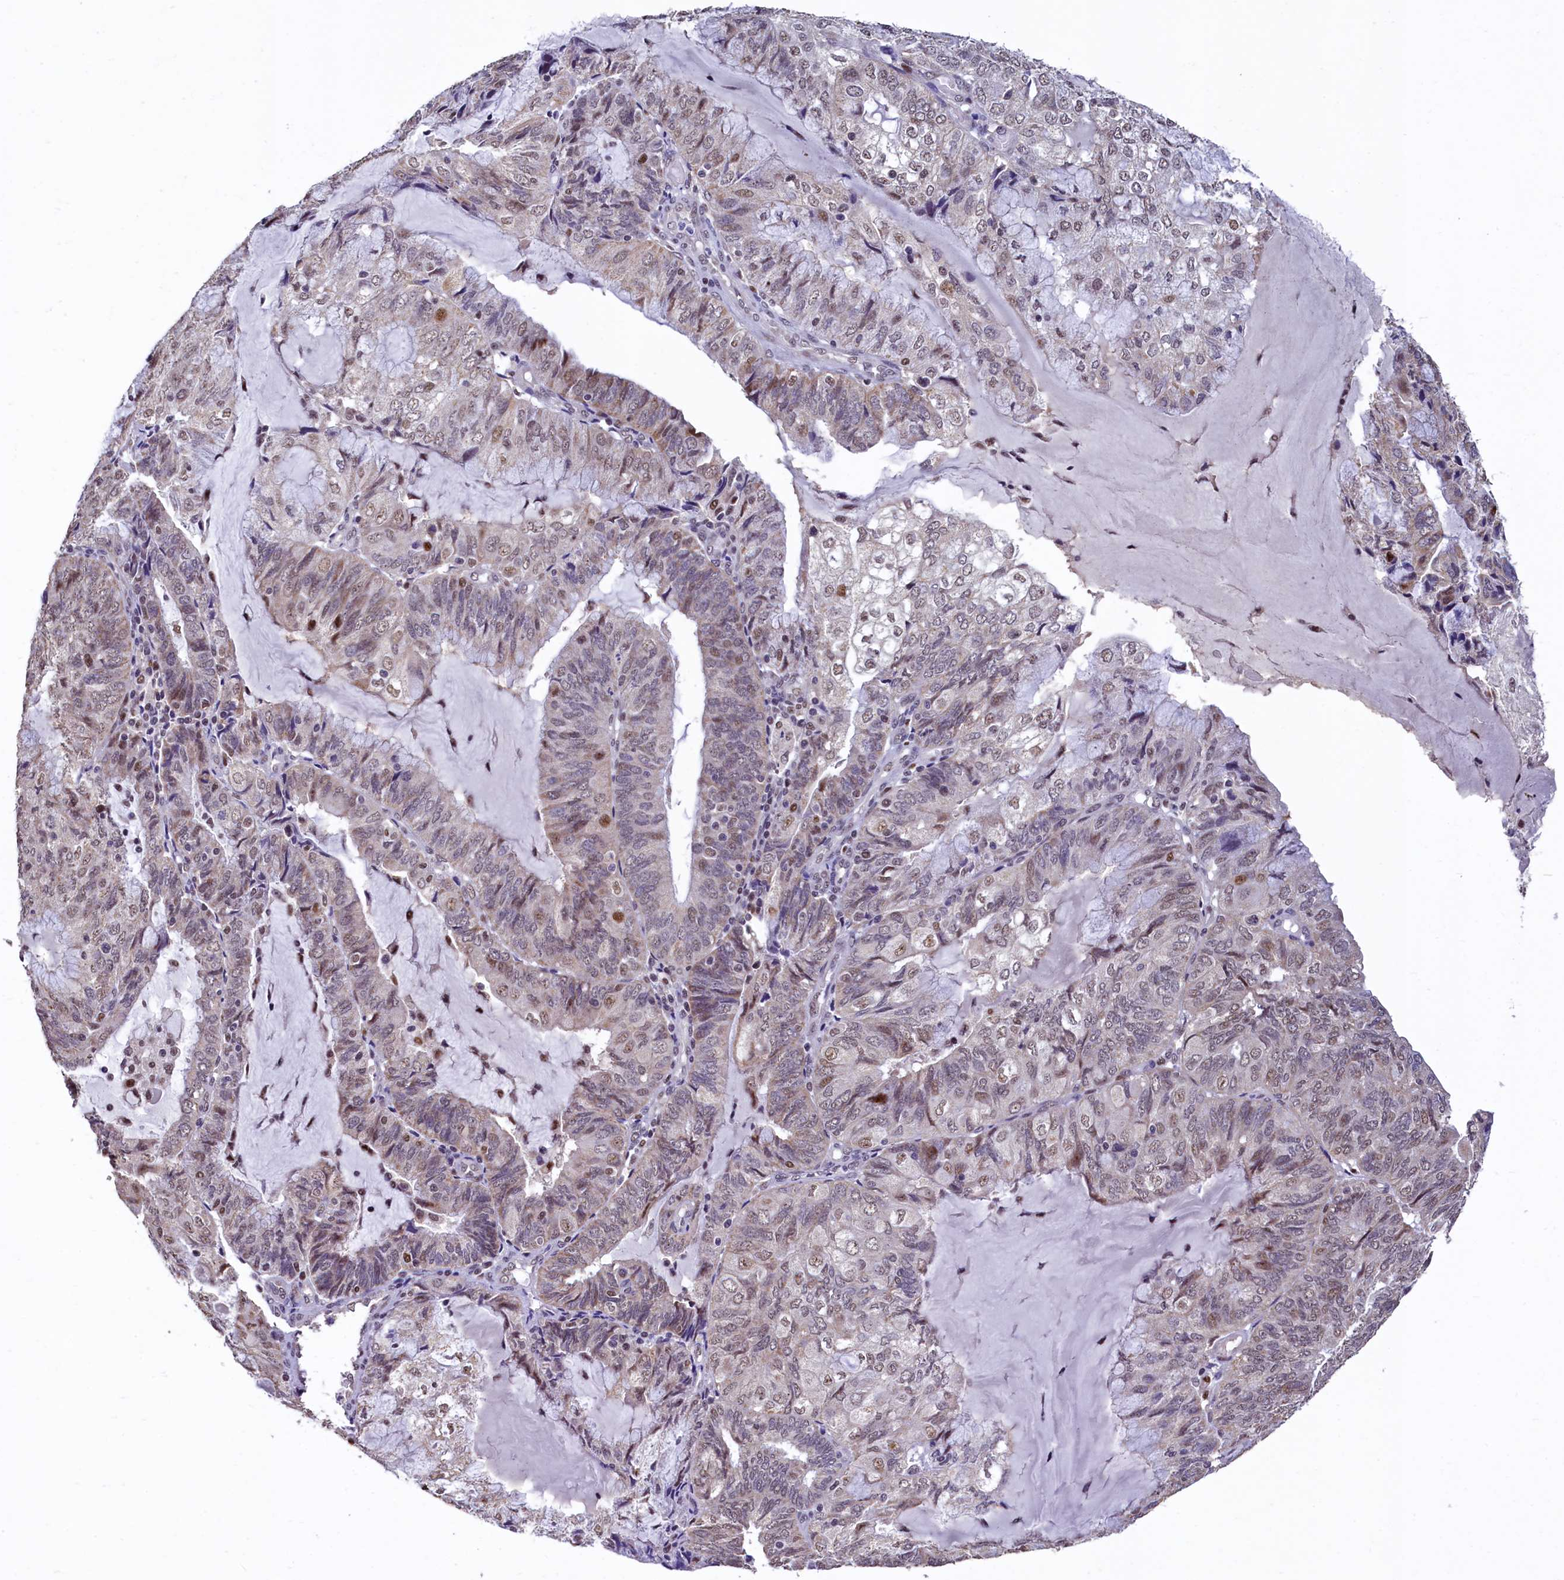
{"staining": {"intensity": "moderate", "quantity": "<25%", "location": "nuclear"}, "tissue": "endometrial cancer", "cell_type": "Tumor cells", "image_type": "cancer", "snomed": [{"axis": "morphology", "description": "Adenocarcinoma, NOS"}, {"axis": "topography", "description": "Endometrium"}], "caption": "A micrograph of endometrial cancer stained for a protein exhibits moderate nuclear brown staining in tumor cells.", "gene": "HECTD4", "patient": {"sex": "female", "age": 81}}